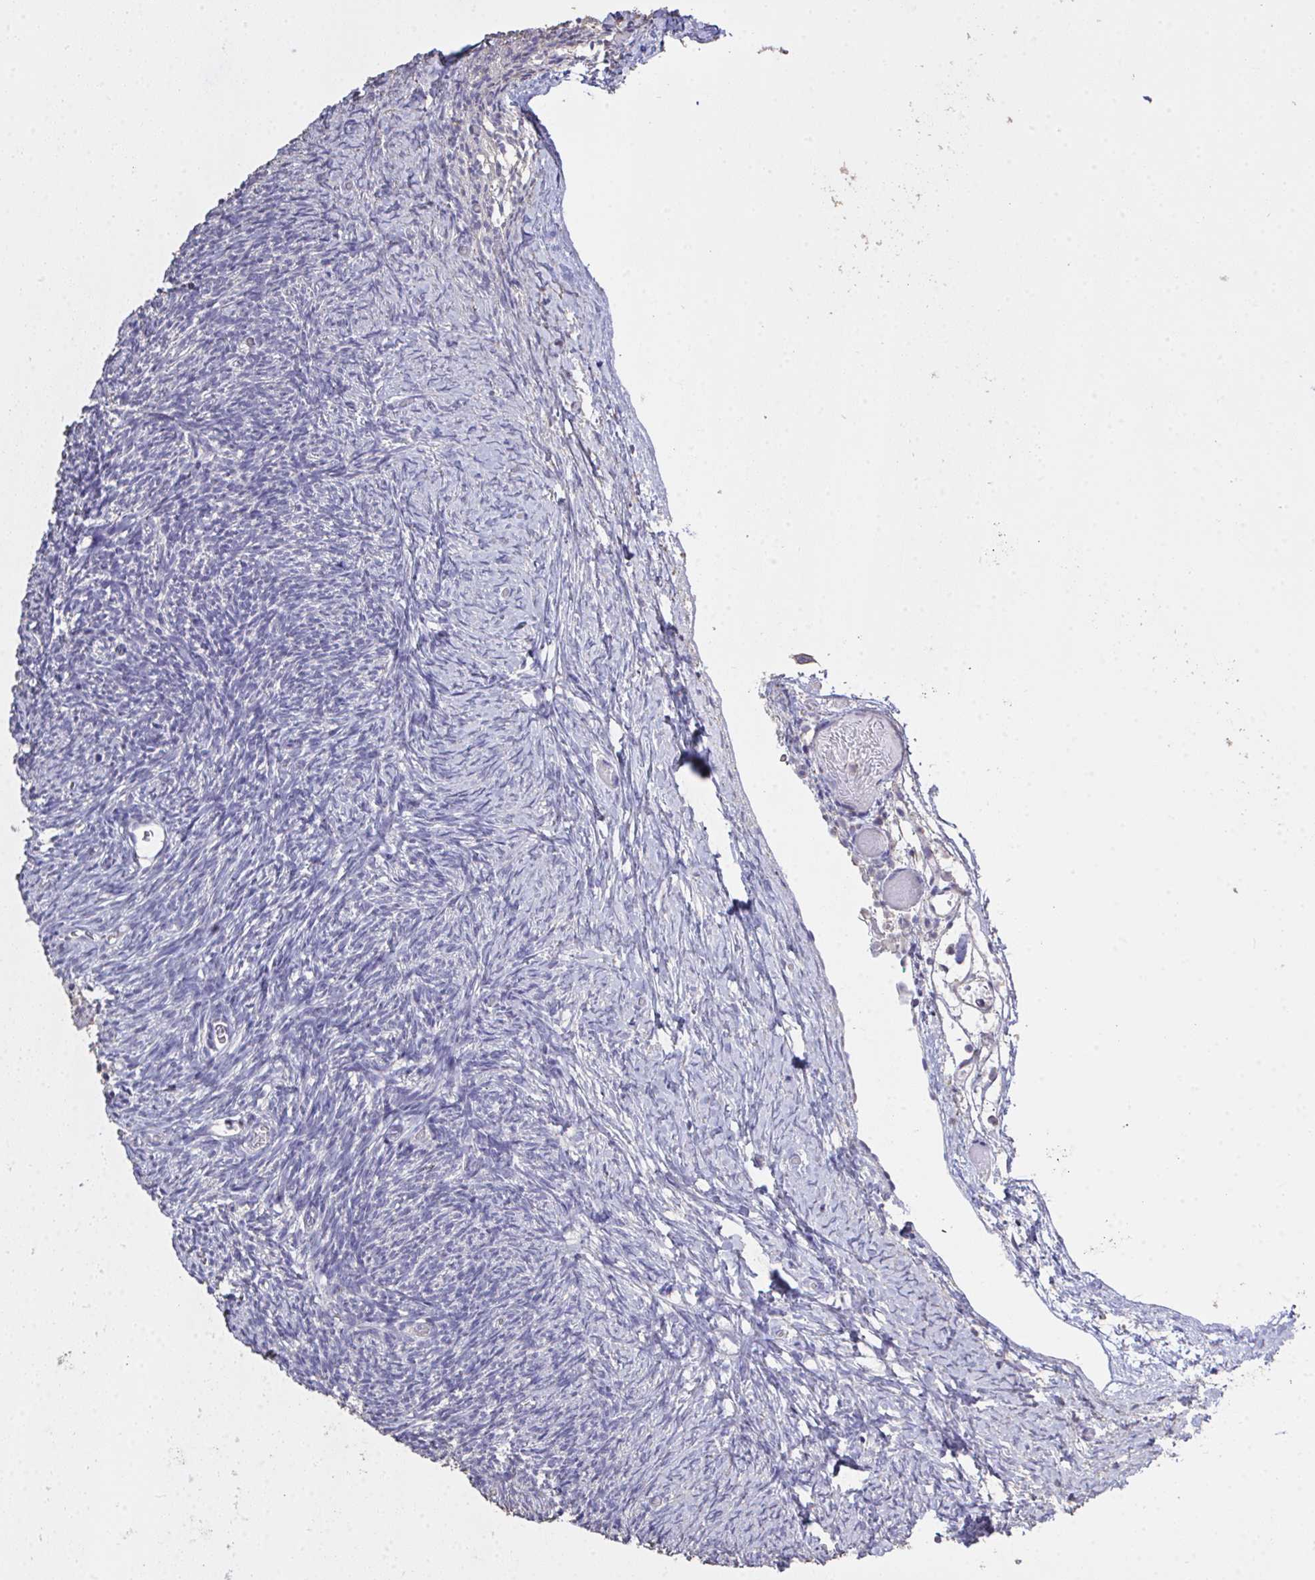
{"staining": {"intensity": "moderate", "quantity": "<25%", "location": "cytoplasmic/membranous"}, "tissue": "ovary", "cell_type": "Follicle cells", "image_type": "normal", "snomed": [{"axis": "morphology", "description": "Normal tissue, NOS"}, {"axis": "topography", "description": "Ovary"}], "caption": "Brown immunohistochemical staining in benign human ovary reveals moderate cytoplasmic/membranous expression in about <25% of follicle cells. (brown staining indicates protein expression, while blue staining denotes nuclei).", "gene": "IL23R", "patient": {"sex": "female", "age": 39}}